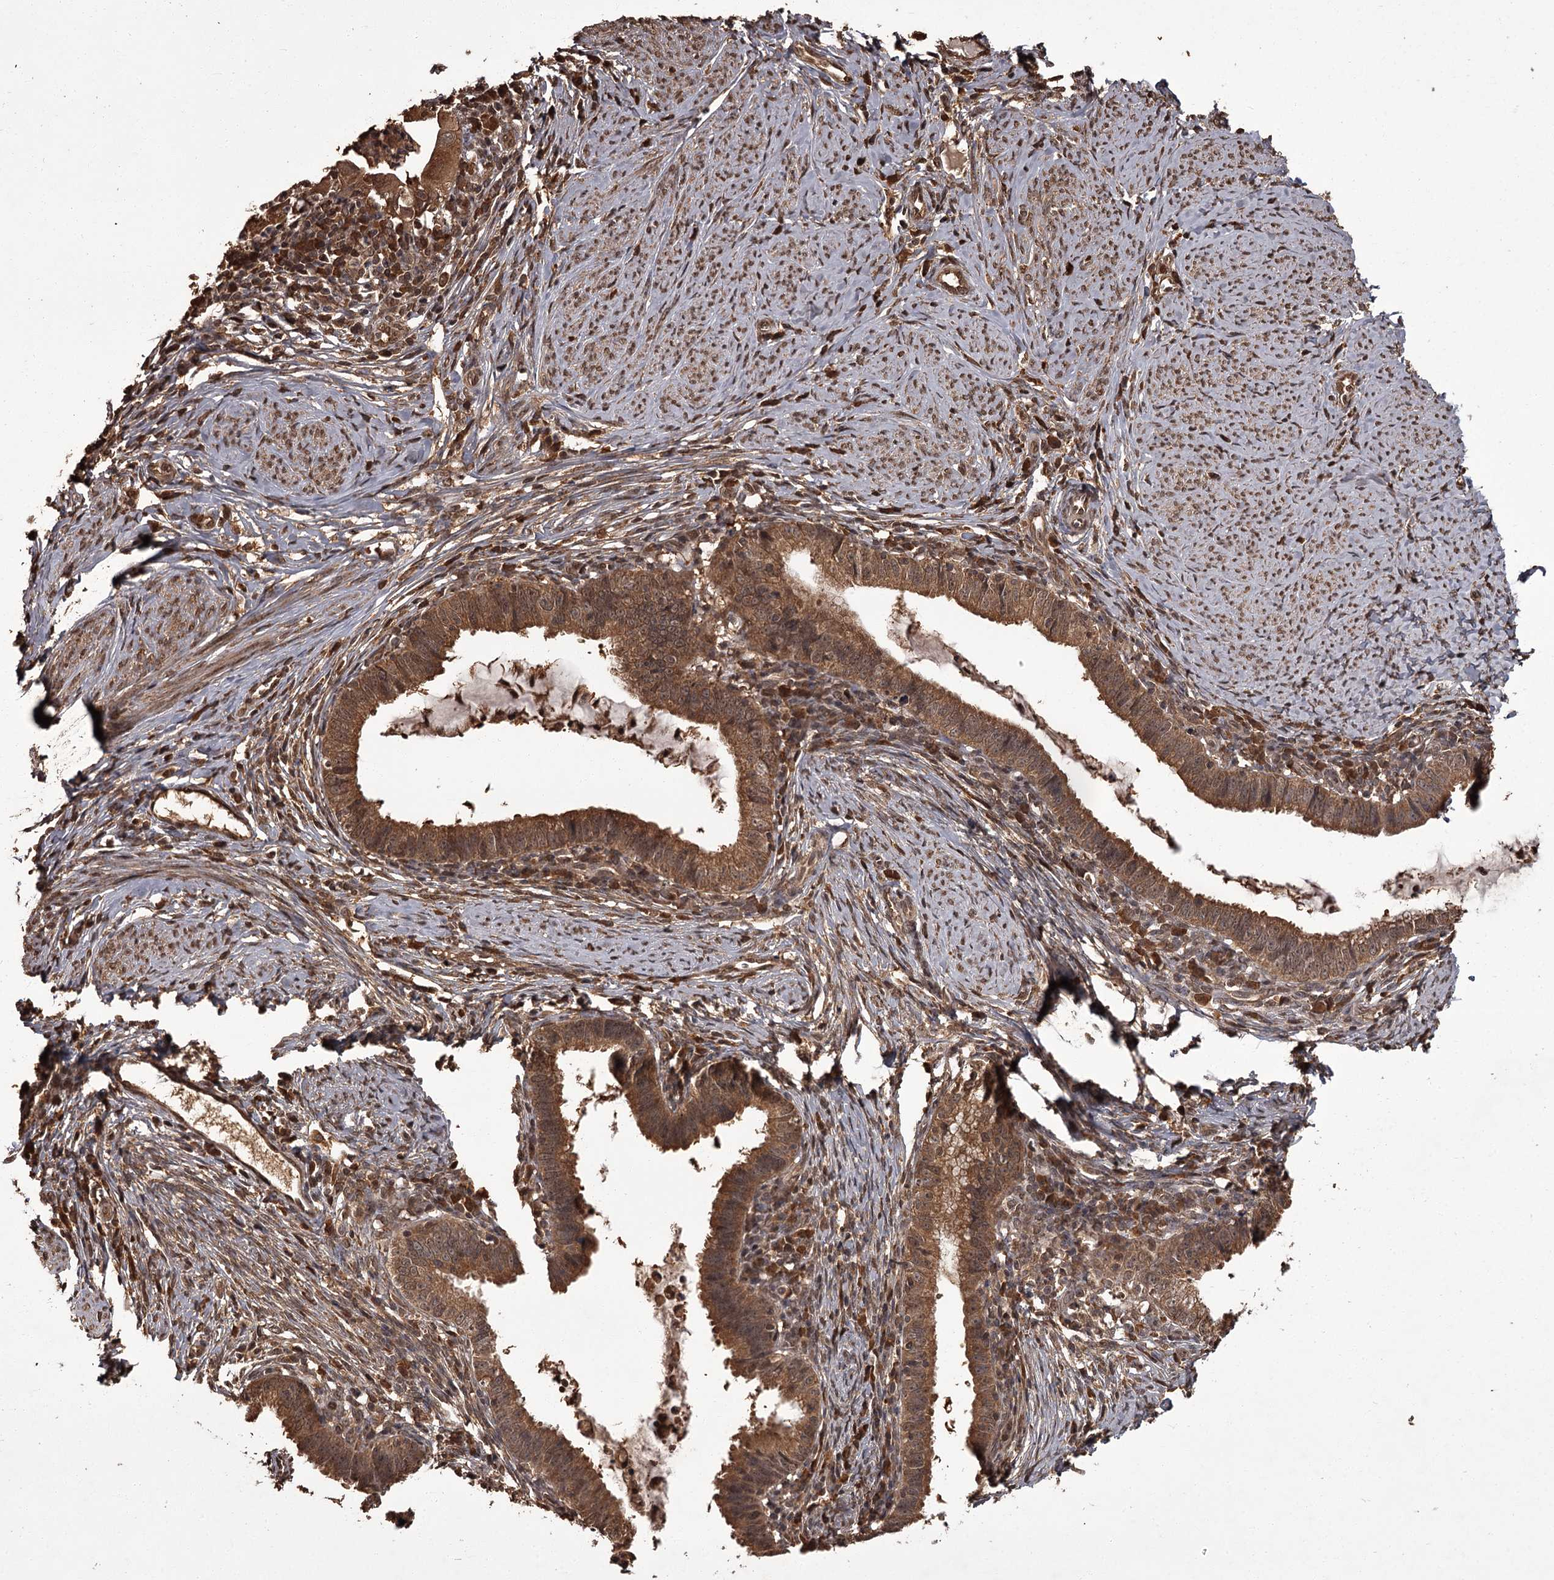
{"staining": {"intensity": "moderate", "quantity": ">75%", "location": "cytoplasmic/membranous,nuclear"}, "tissue": "cervical cancer", "cell_type": "Tumor cells", "image_type": "cancer", "snomed": [{"axis": "morphology", "description": "Adenocarcinoma, NOS"}, {"axis": "topography", "description": "Cervix"}], "caption": "The histopathology image shows staining of cervical cancer, revealing moderate cytoplasmic/membranous and nuclear protein positivity (brown color) within tumor cells. The staining was performed using DAB (3,3'-diaminobenzidine) to visualize the protein expression in brown, while the nuclei were stained in blue with hematoxylin (Magnification: 20x).", "gene": "NPRL2", "patient": {"sex": "female", "age": 36}}